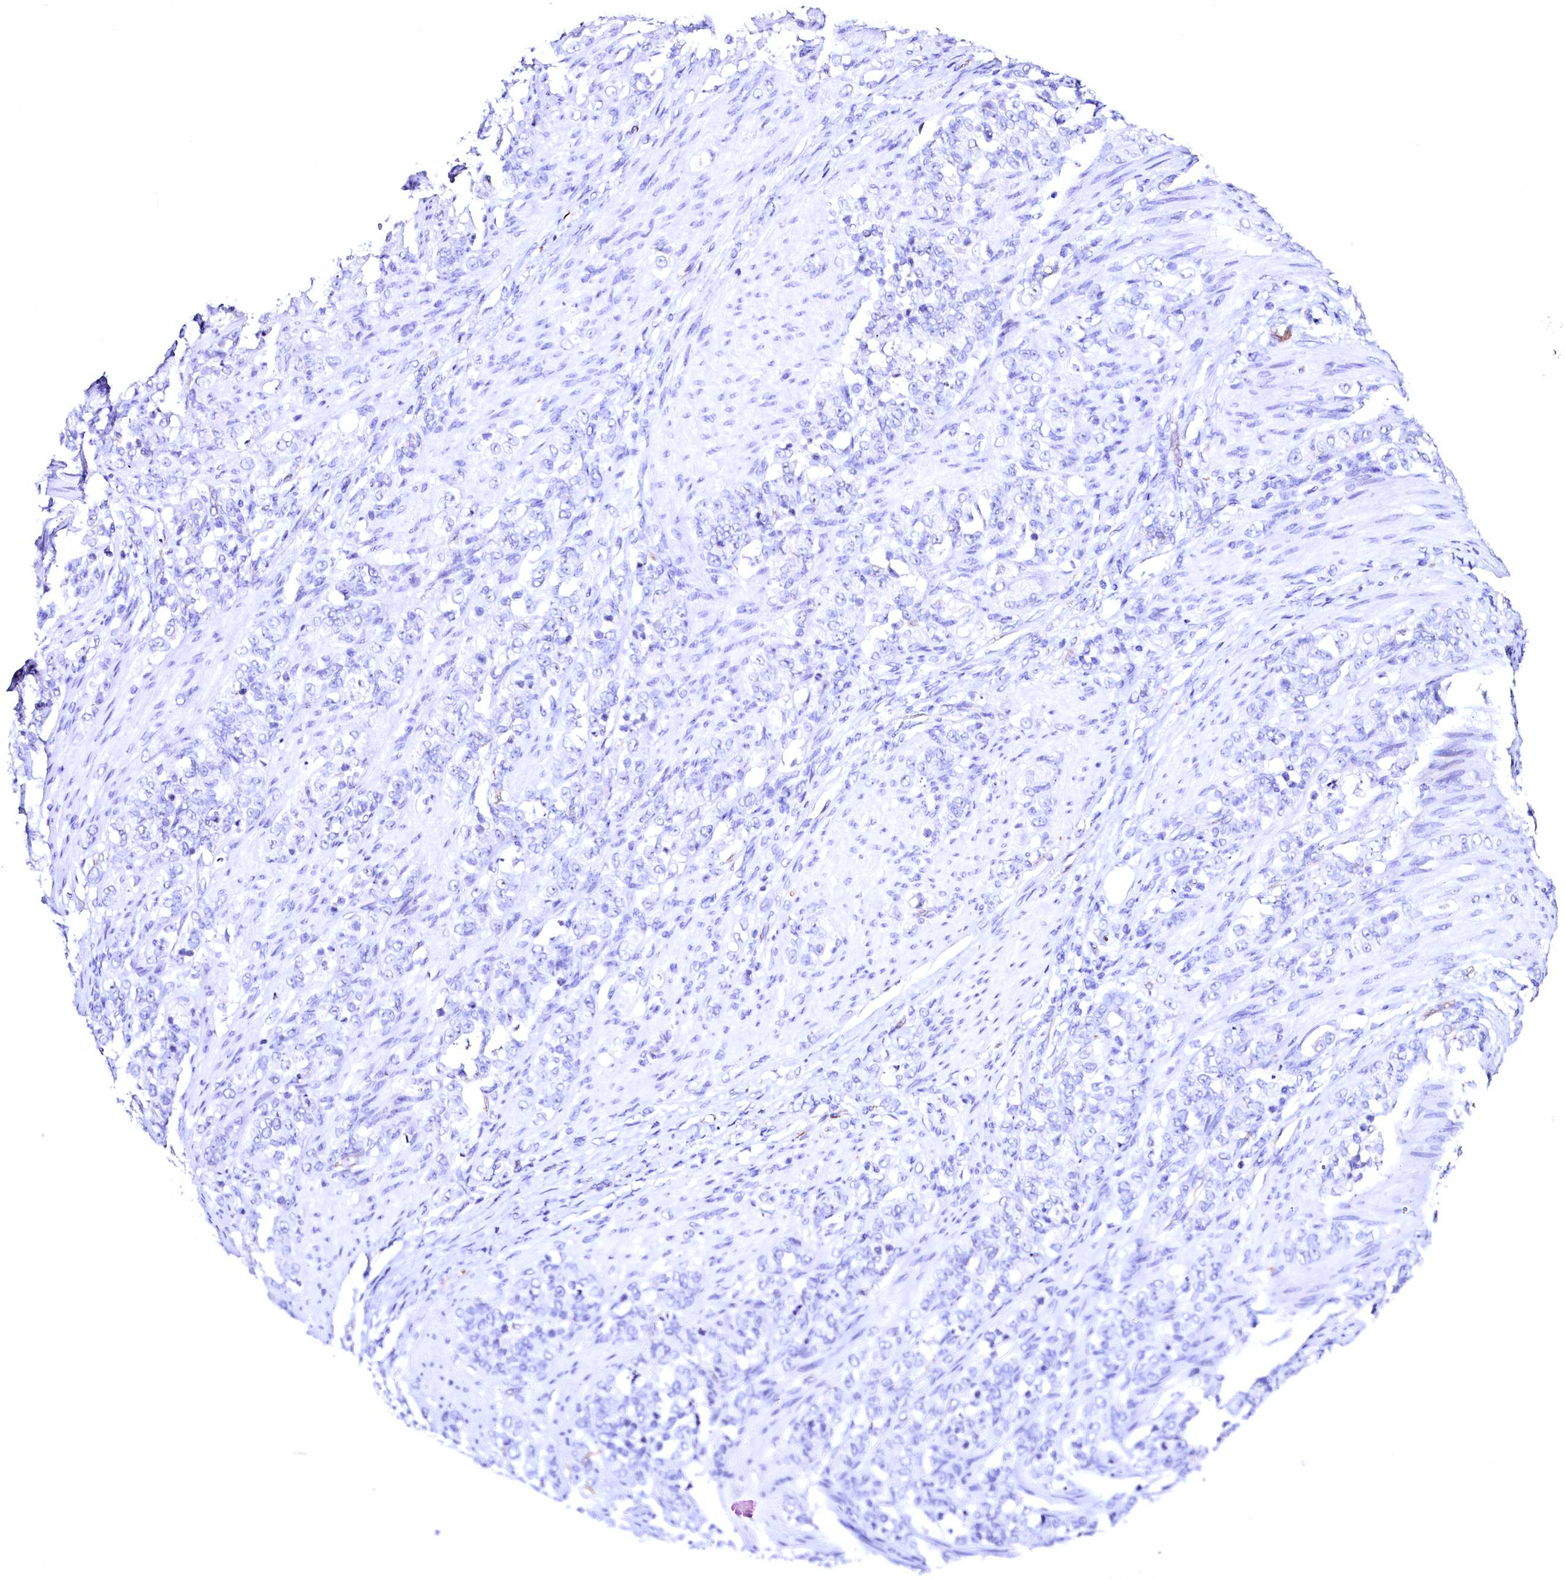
{"staining": {"intensity": "negative", "quantity": "none", "location": "none"}, "tissue": "stomach cancer", "cell_type": "Tumor cells", "image_type": "cancer", "snomed": [{"axis": "morphology", "description": "Adenocarcinoma, NOS"}, {"axis": "topography", "description": "Stomach"}], "caption": "Stomach adenocarcinoma was stained to show a protein in brown. There is no significant expression in tumor cells.", "gene": "SFR1", "patient": {"sex": "female", "age": 79}}